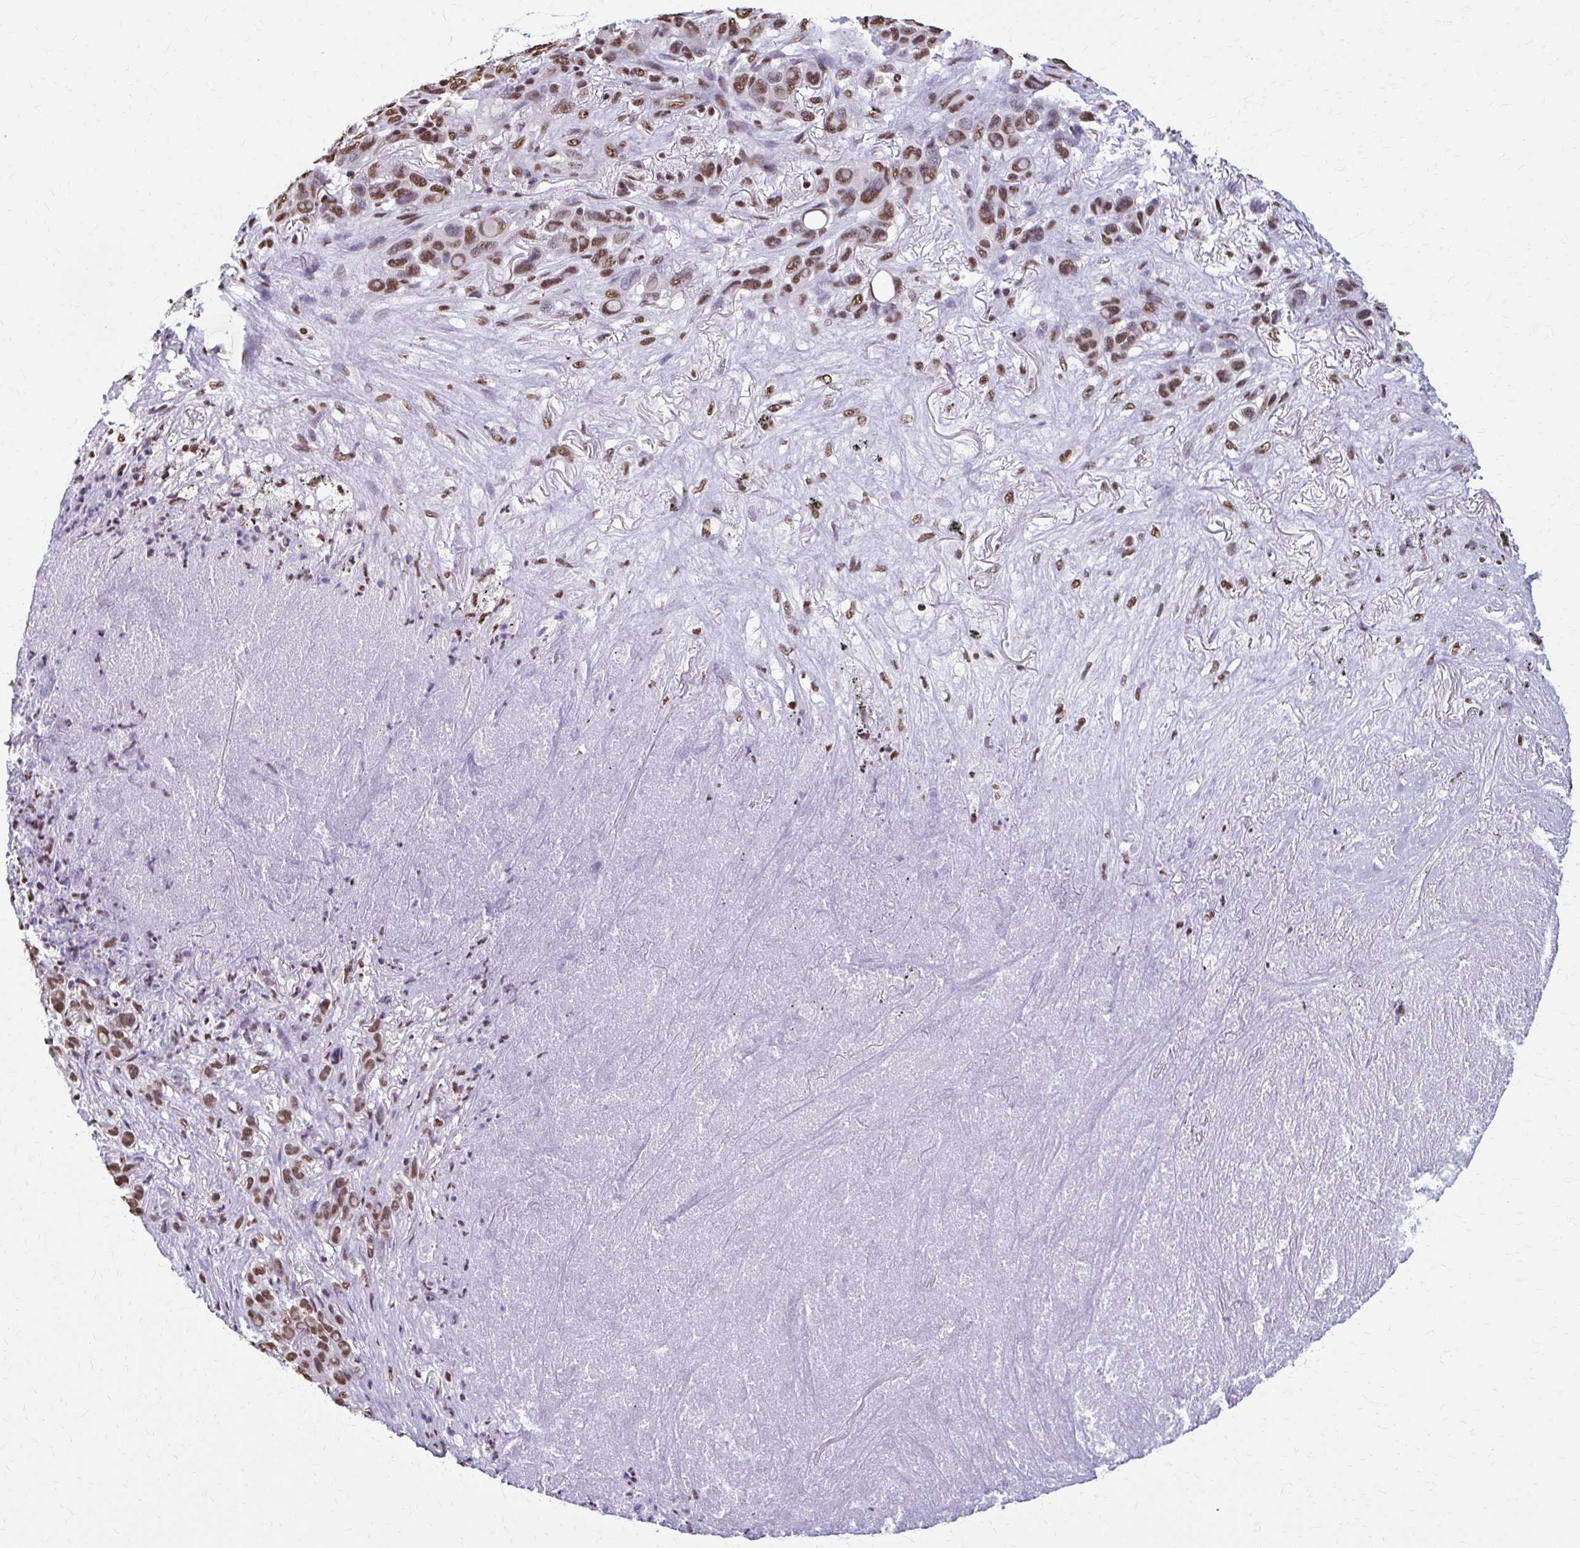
{"staining": {"intensity": "moderate", "quantity": ">75%", "location": "nuclear"}, "tissue": "melanoma", "cell_type": "Tumor cells", "image_type": "cancer", "snomed": [{"axis": "morphology", "description": "Malignant melanoma, Metastatic site"}, {"axis": "topography", "description": "Lung"}], "caption": "Brown immunohistochemical staining in malignant melanoma (metastatic site) shows moderate nuclear staining in about >75% of tumor cells. (DAB (3,3'-diaminobenzidine) IHC with brightfield microscopy, high magnification).", "gene": "SNRPA", "patient": {"sex": "male", "age": 48}}